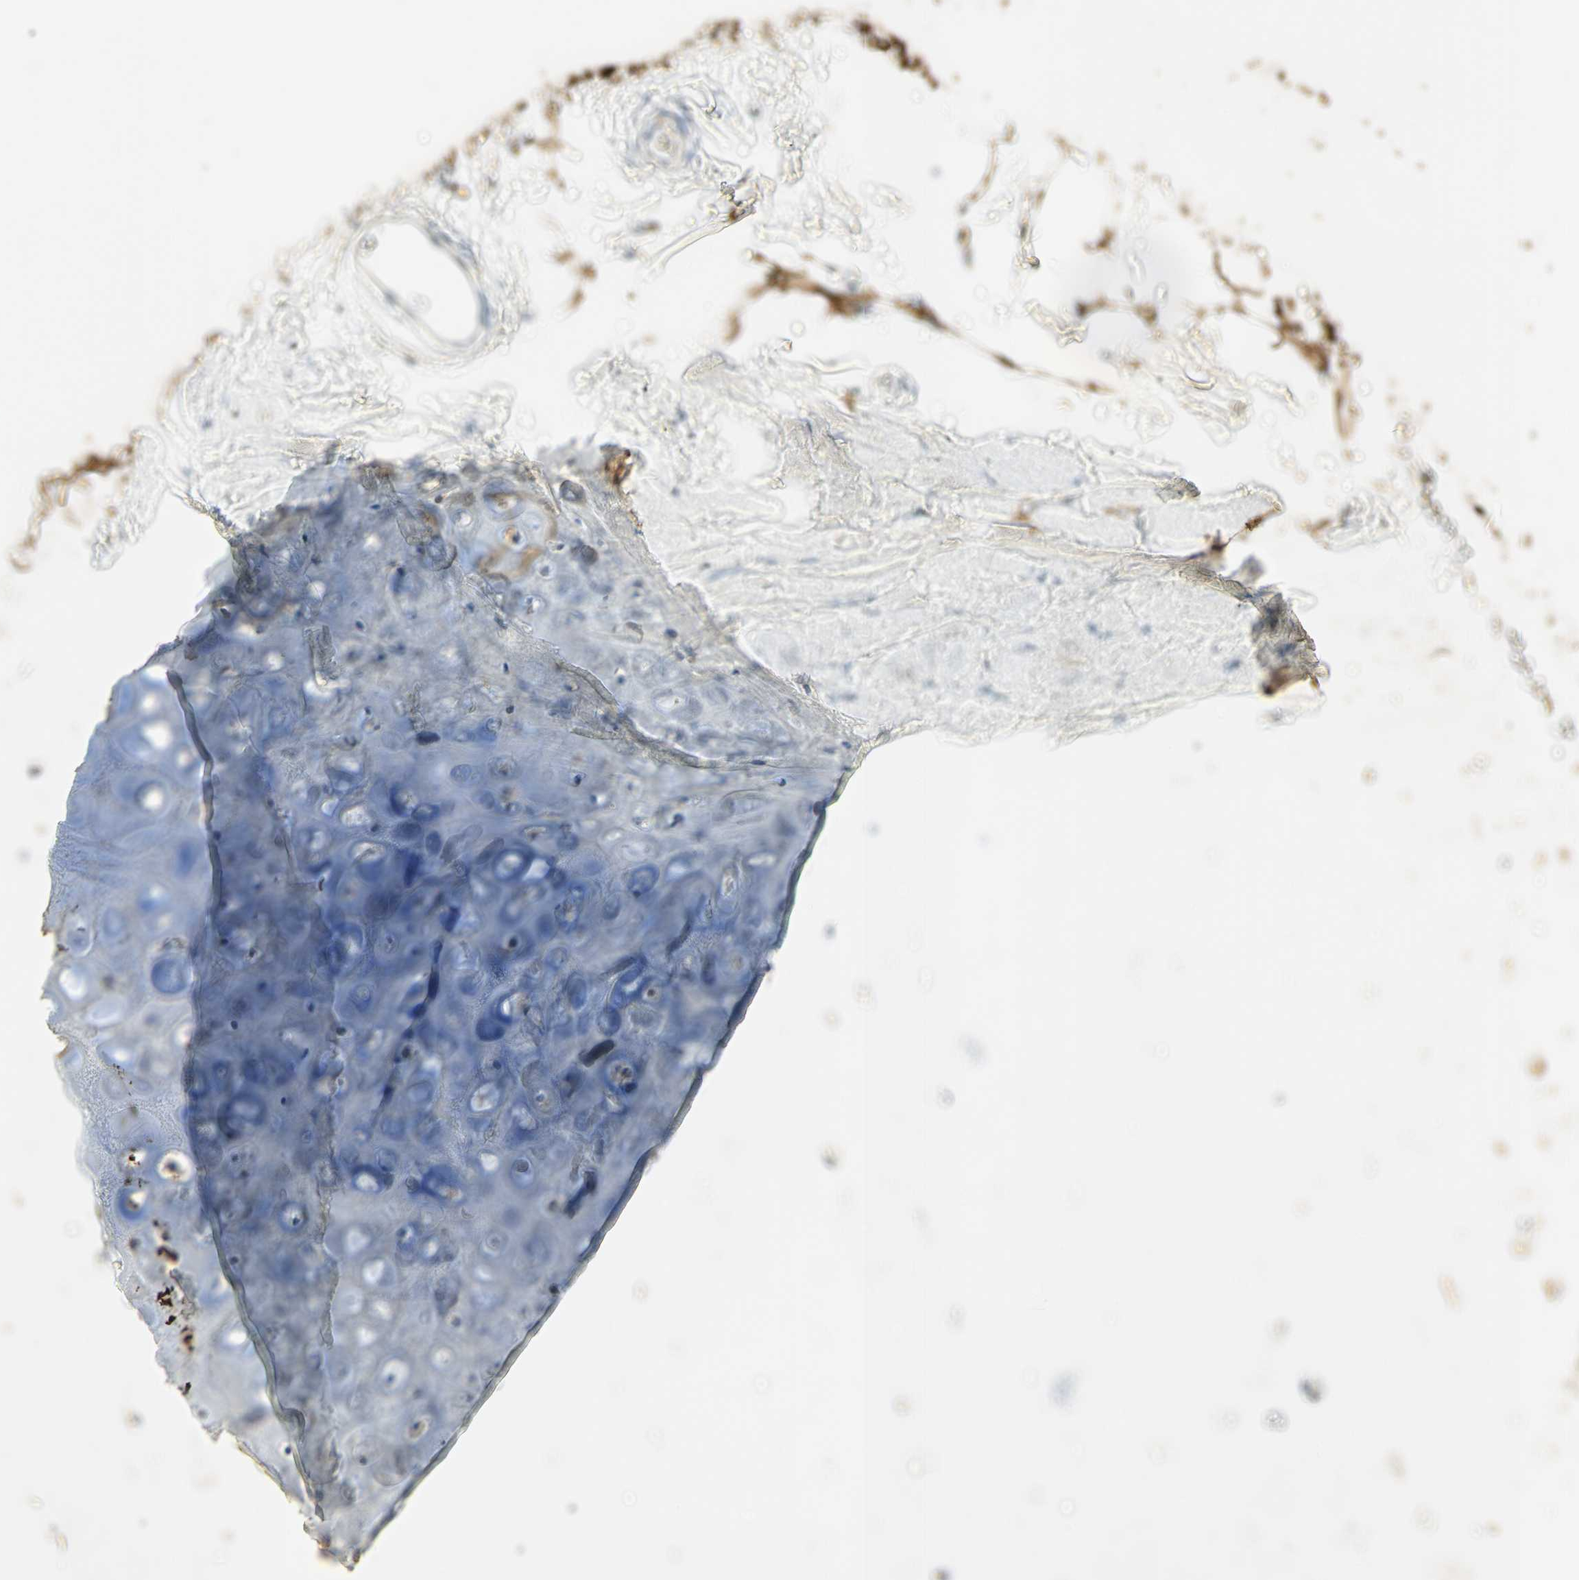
{"staining": {"intensity": "moderate", "quantity": ">75%", "location": "cytoplasmic/membranous"}, "tissue": "adipose tissue", "cell_type": "Adipocytes", "image_type": "normal", "snomed": [{"axis": "morphology", "description": "Normal tissue, NOS"}, {"axis": "topography", "description": "Cartilage tissue"}, {"axis": "topography", "description": "Bronchus"}], "caption": "The histopathology image exhibits staining of benign adipose tissue, revealing moderate cytoplasmic/membranous protein positivity (brown color) within adipocytes. (Brightfield microscopy of DAB IHC at high magnification).", "gene": "ARHGEF17", "patient": {"sex": "female", "age": 73}}